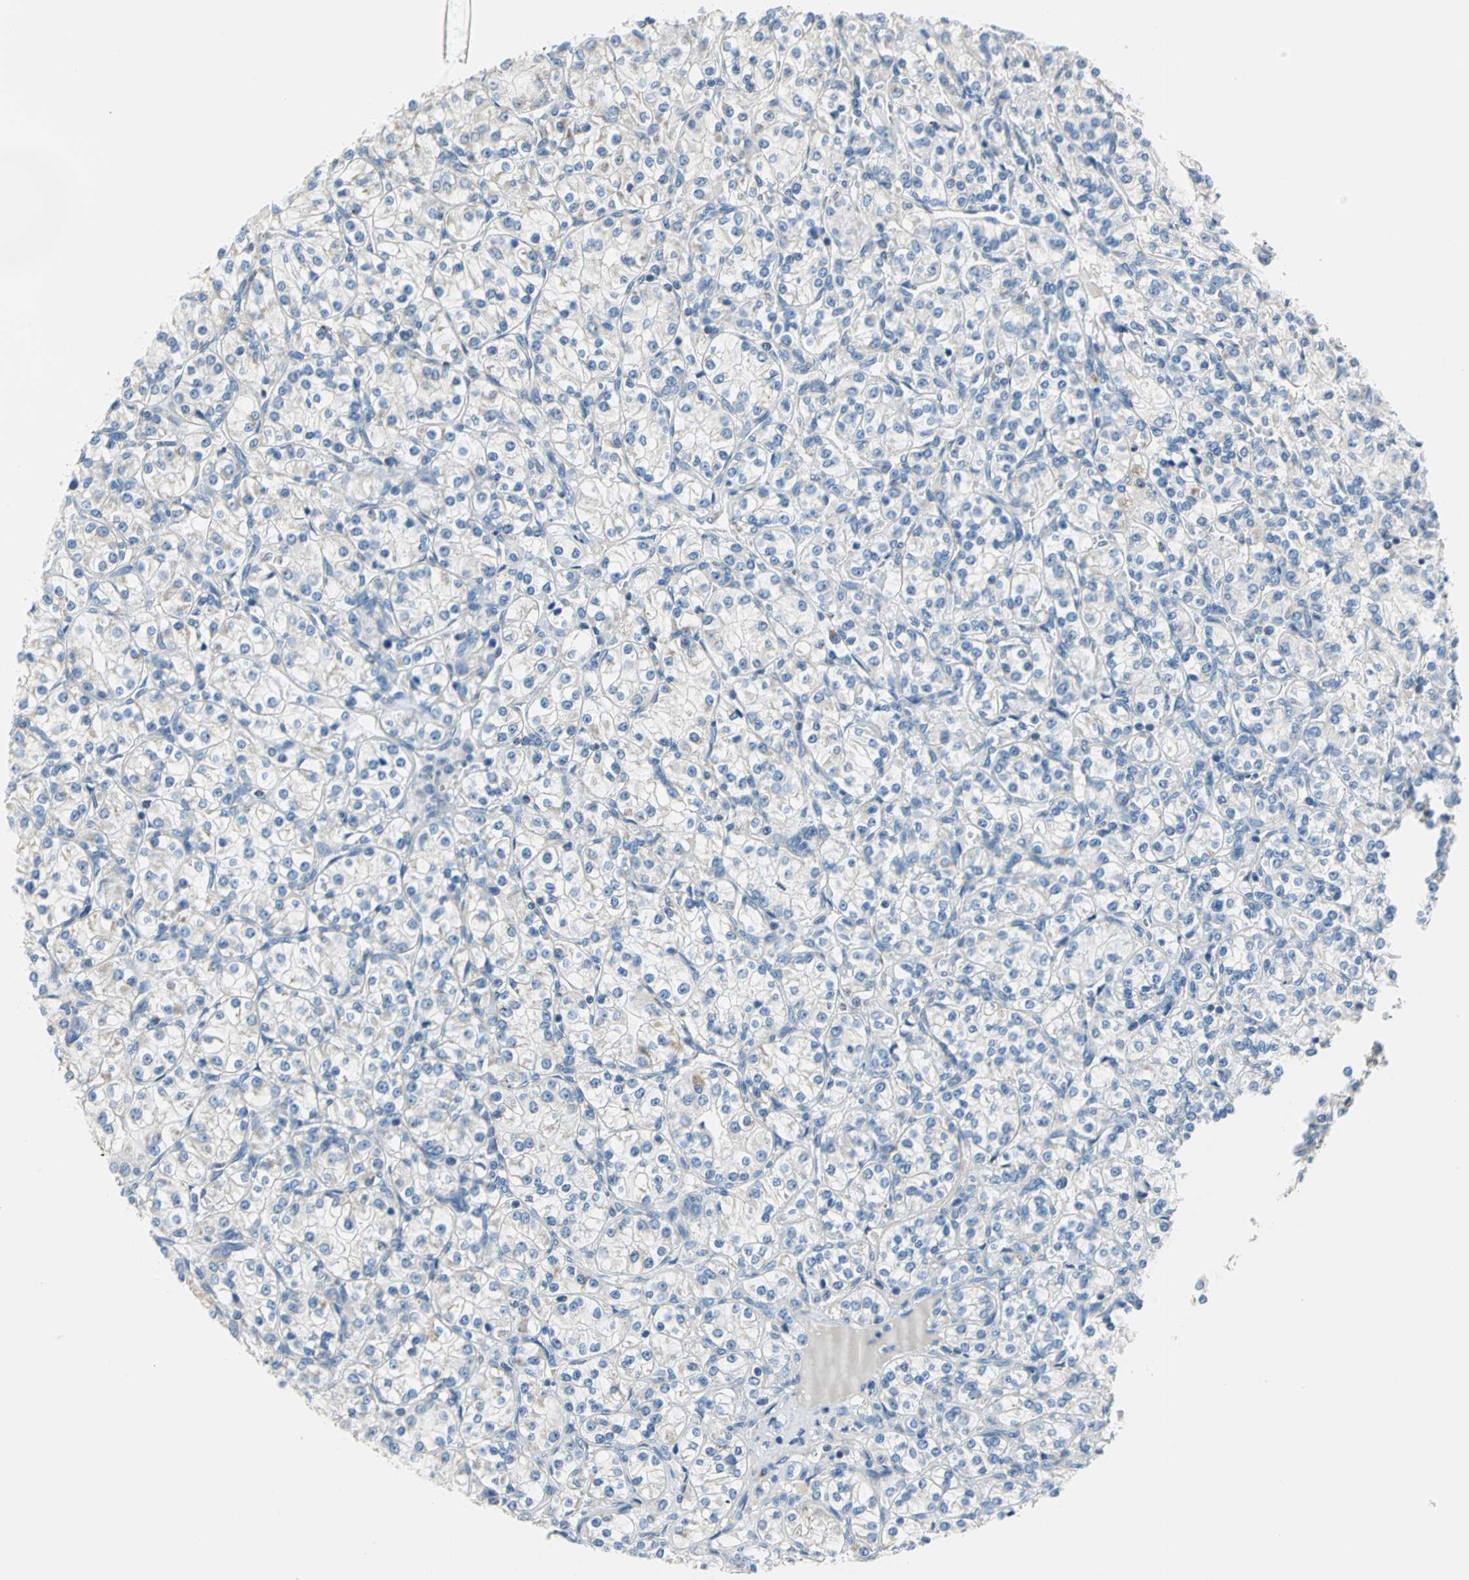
{"staining": {"intensity": "negative", "quantity": "none", "location": "none"}, "tissue": "renal cancer", "cell_type": "Tumor cells", "image_type": "cancer", "snomed": [{"axis": "morphology", "description": "Adenocarcinoma, NOS"}, {"axis": "topography", "description": "Kidney"}], "caption": "The IHC image has no significant positivity in tumor cells of renal cancer tissue.", "gene": "ALOX15", "patient": {"sex": "male", "age": 77}}